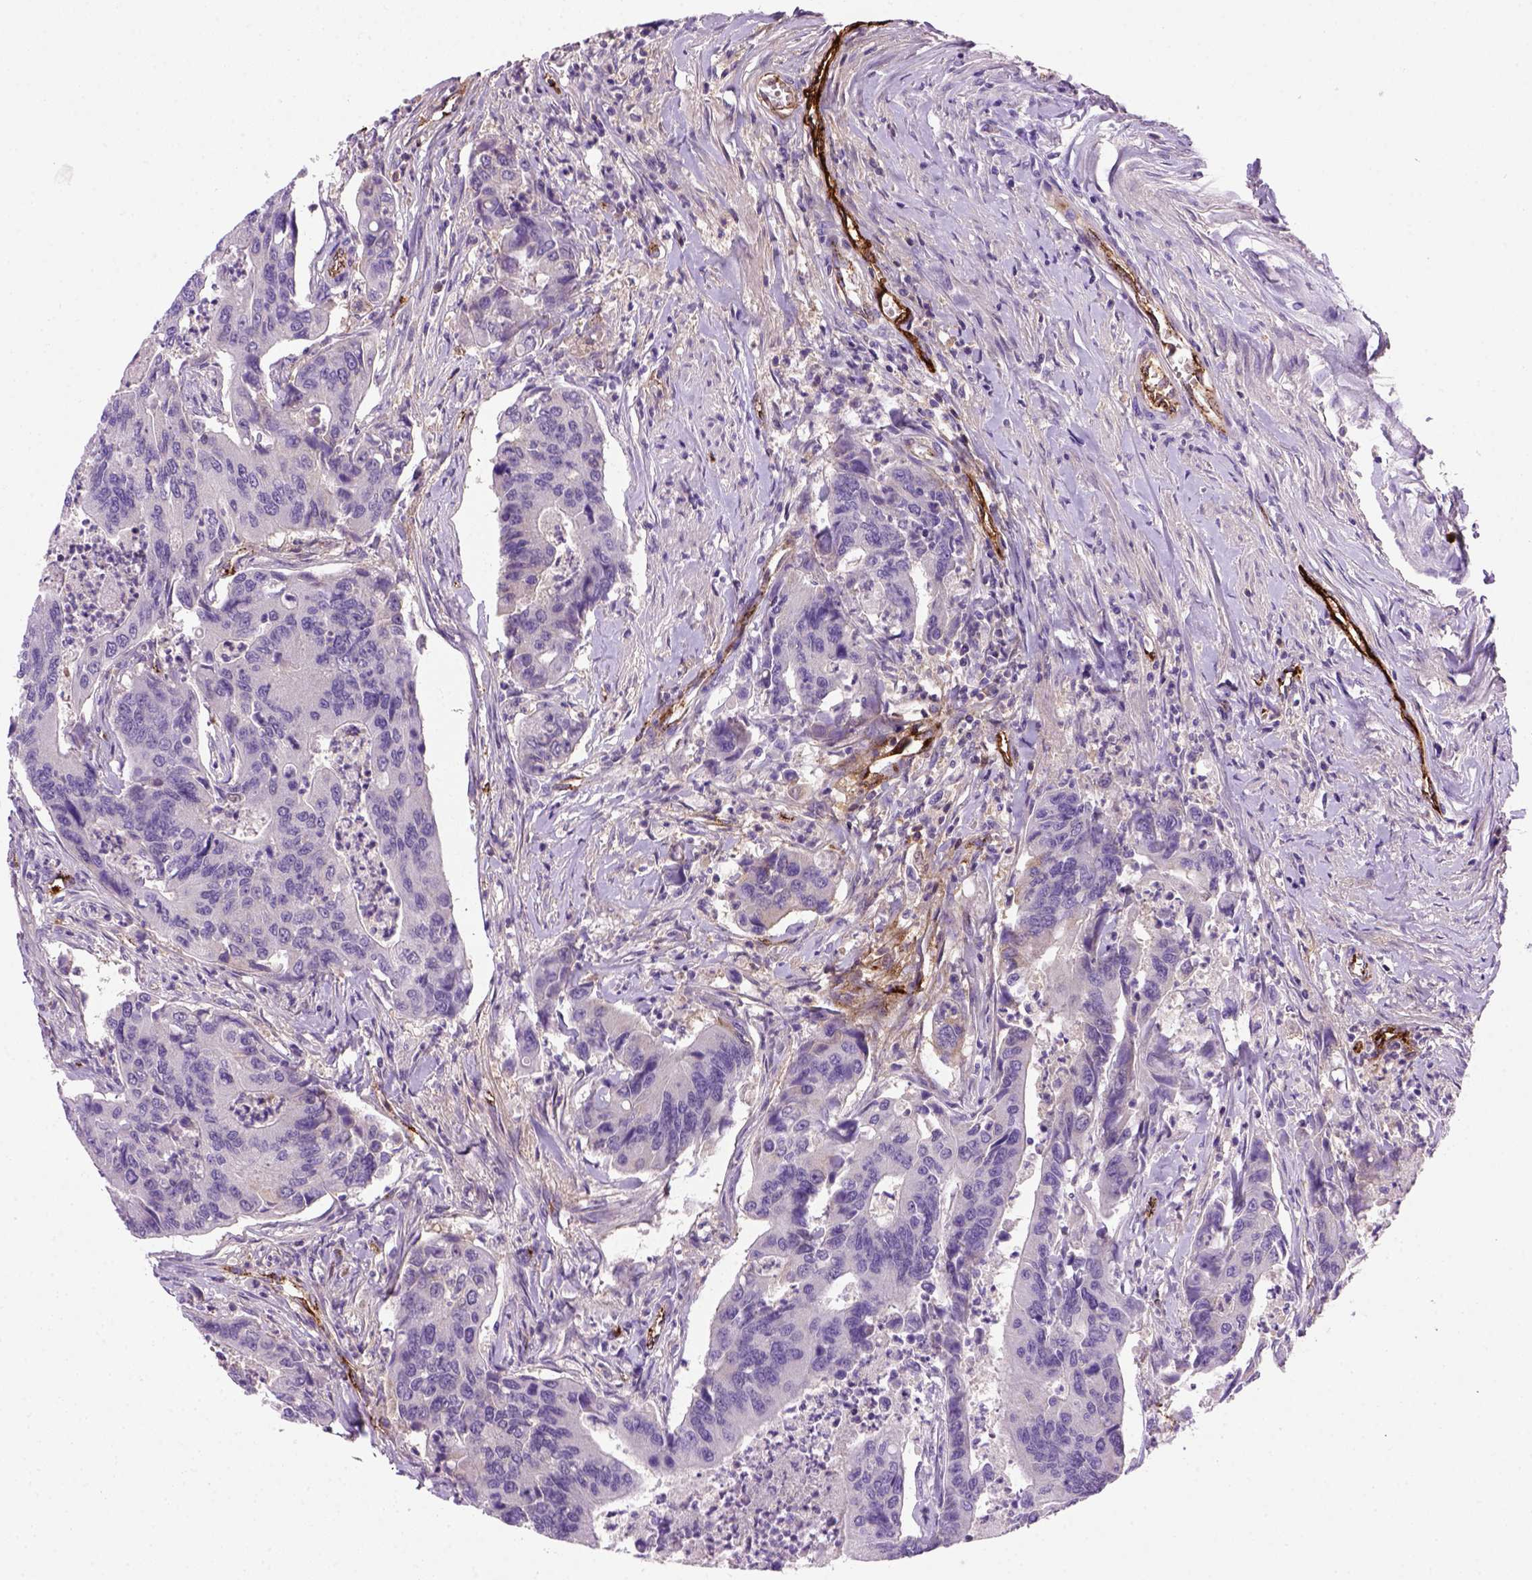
{"staining": {"intensity": "negative", "quantity": "none", "location": "none"}, "tissue": "colorectal cancer", "cell_type": "Tumor cells", "image_type": "cancer", "snomed": [{"axis": "morphology", "description": "Adenocarcinoma, NOS"}, {"axis": "topography", "description": "Colon"}], "caption": "High power microscopy histopathology image of an immunohistochemistry histopathology image of colorectal cancer (adenocarcinoma), revealing no significant expression in tumor cells.", "gene": "VWF", "patient": {"sex": "female", "age": 67}}